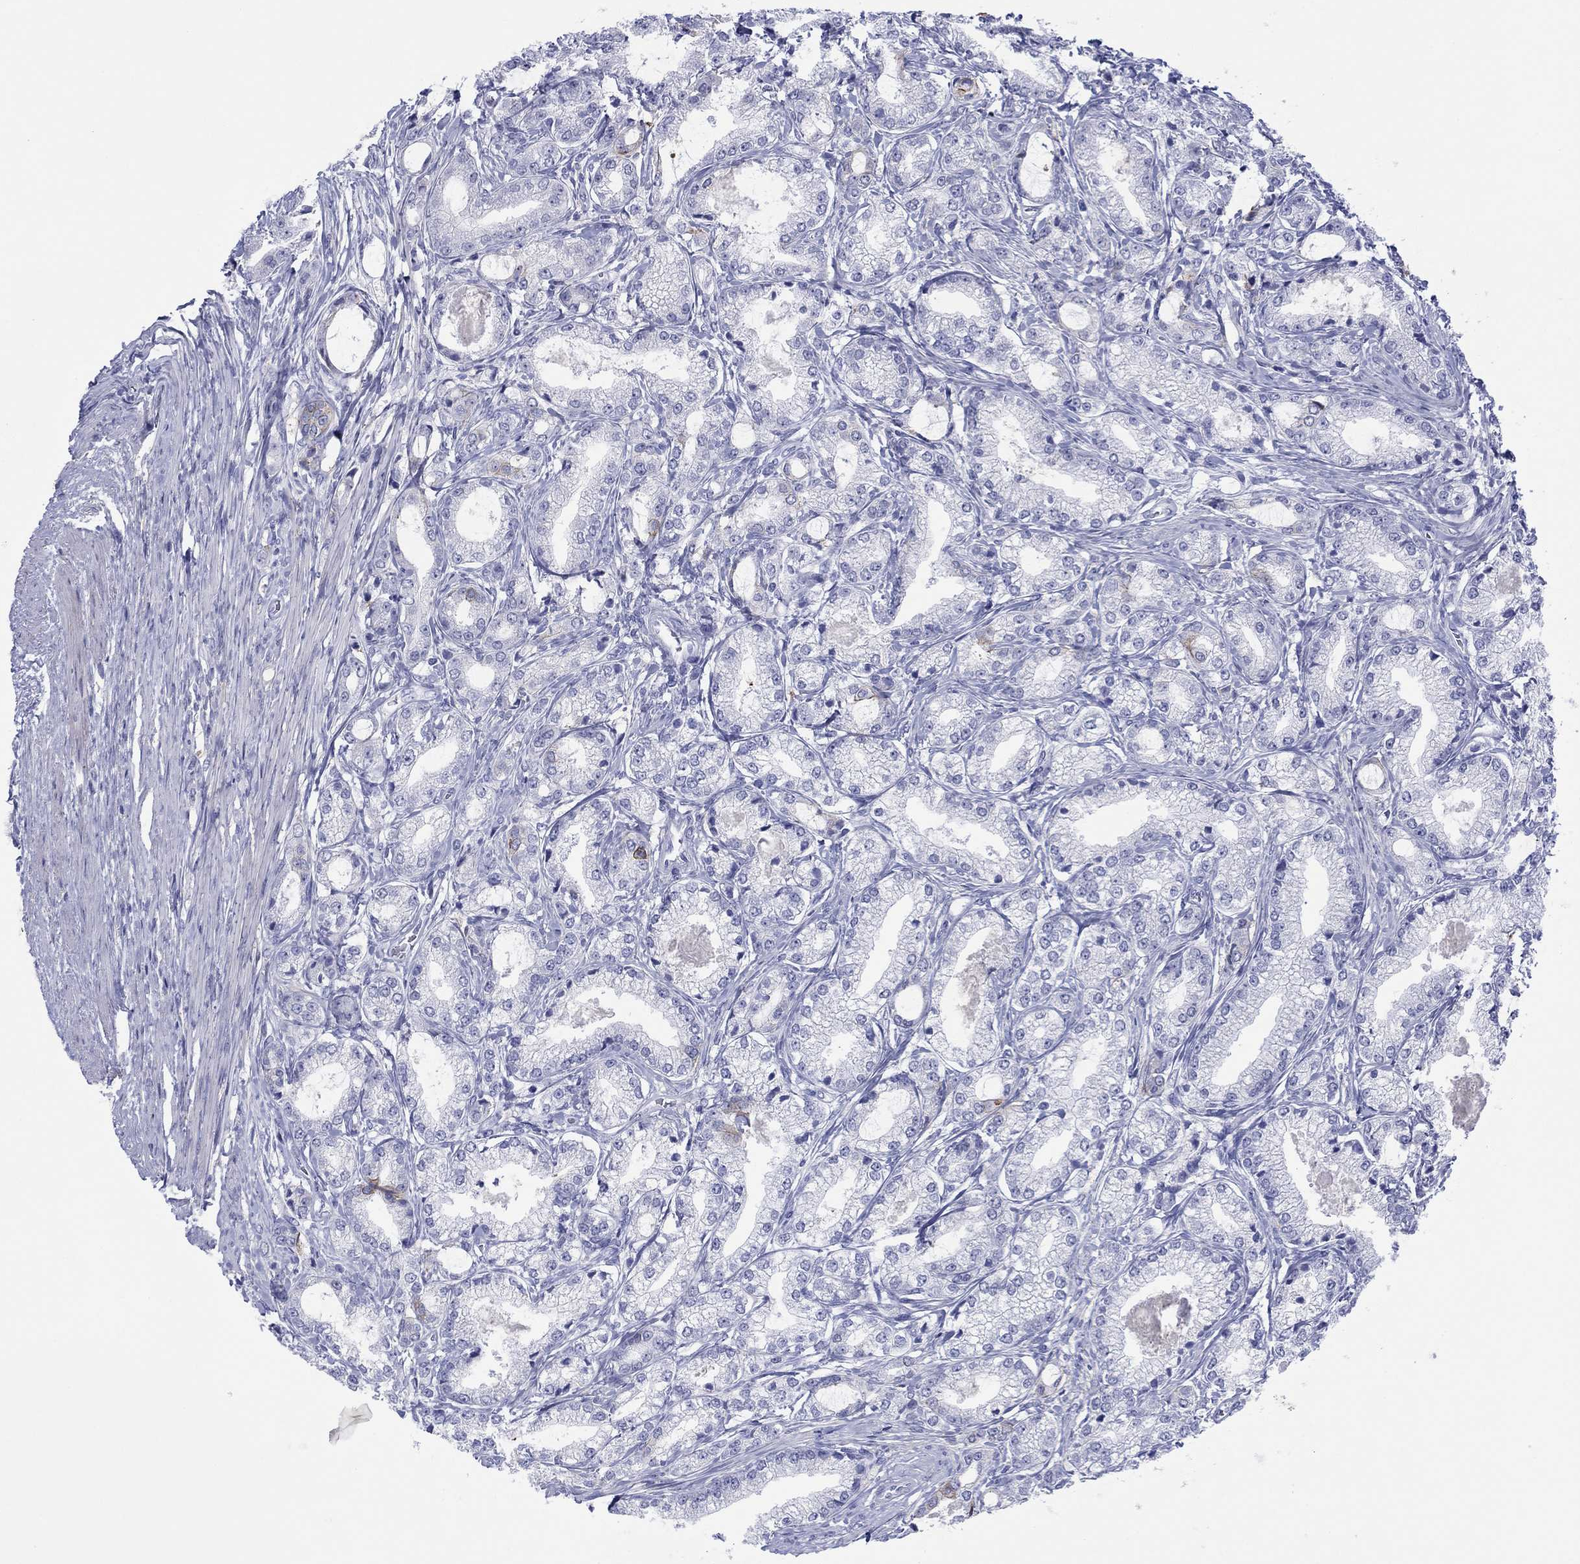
{"staining": {"intensity": "moderate", "quantity": "<25%", "location": "cytoplasmic/membranous"}, "tissue": "prostate cancer", "cell_type": "Tumor cells", "image_type": "cancer", "snomed": [{"axis": "morphology", "description": "Adenocarcinoma, NOS"}, {"axis": "topography", "description": "Prostate and seminal vesicle, NOS"}, {"axis": "topography", "description": "Prostate"}], "caption": "DAB immunohistochemical staining of prostate cancer exhibits moderate cytoplasmic/membranous protein positivity in approximately <25% of tumor cells.", "gene": "ATP1B1", "patient": {"sex": "male", "age": 62}}